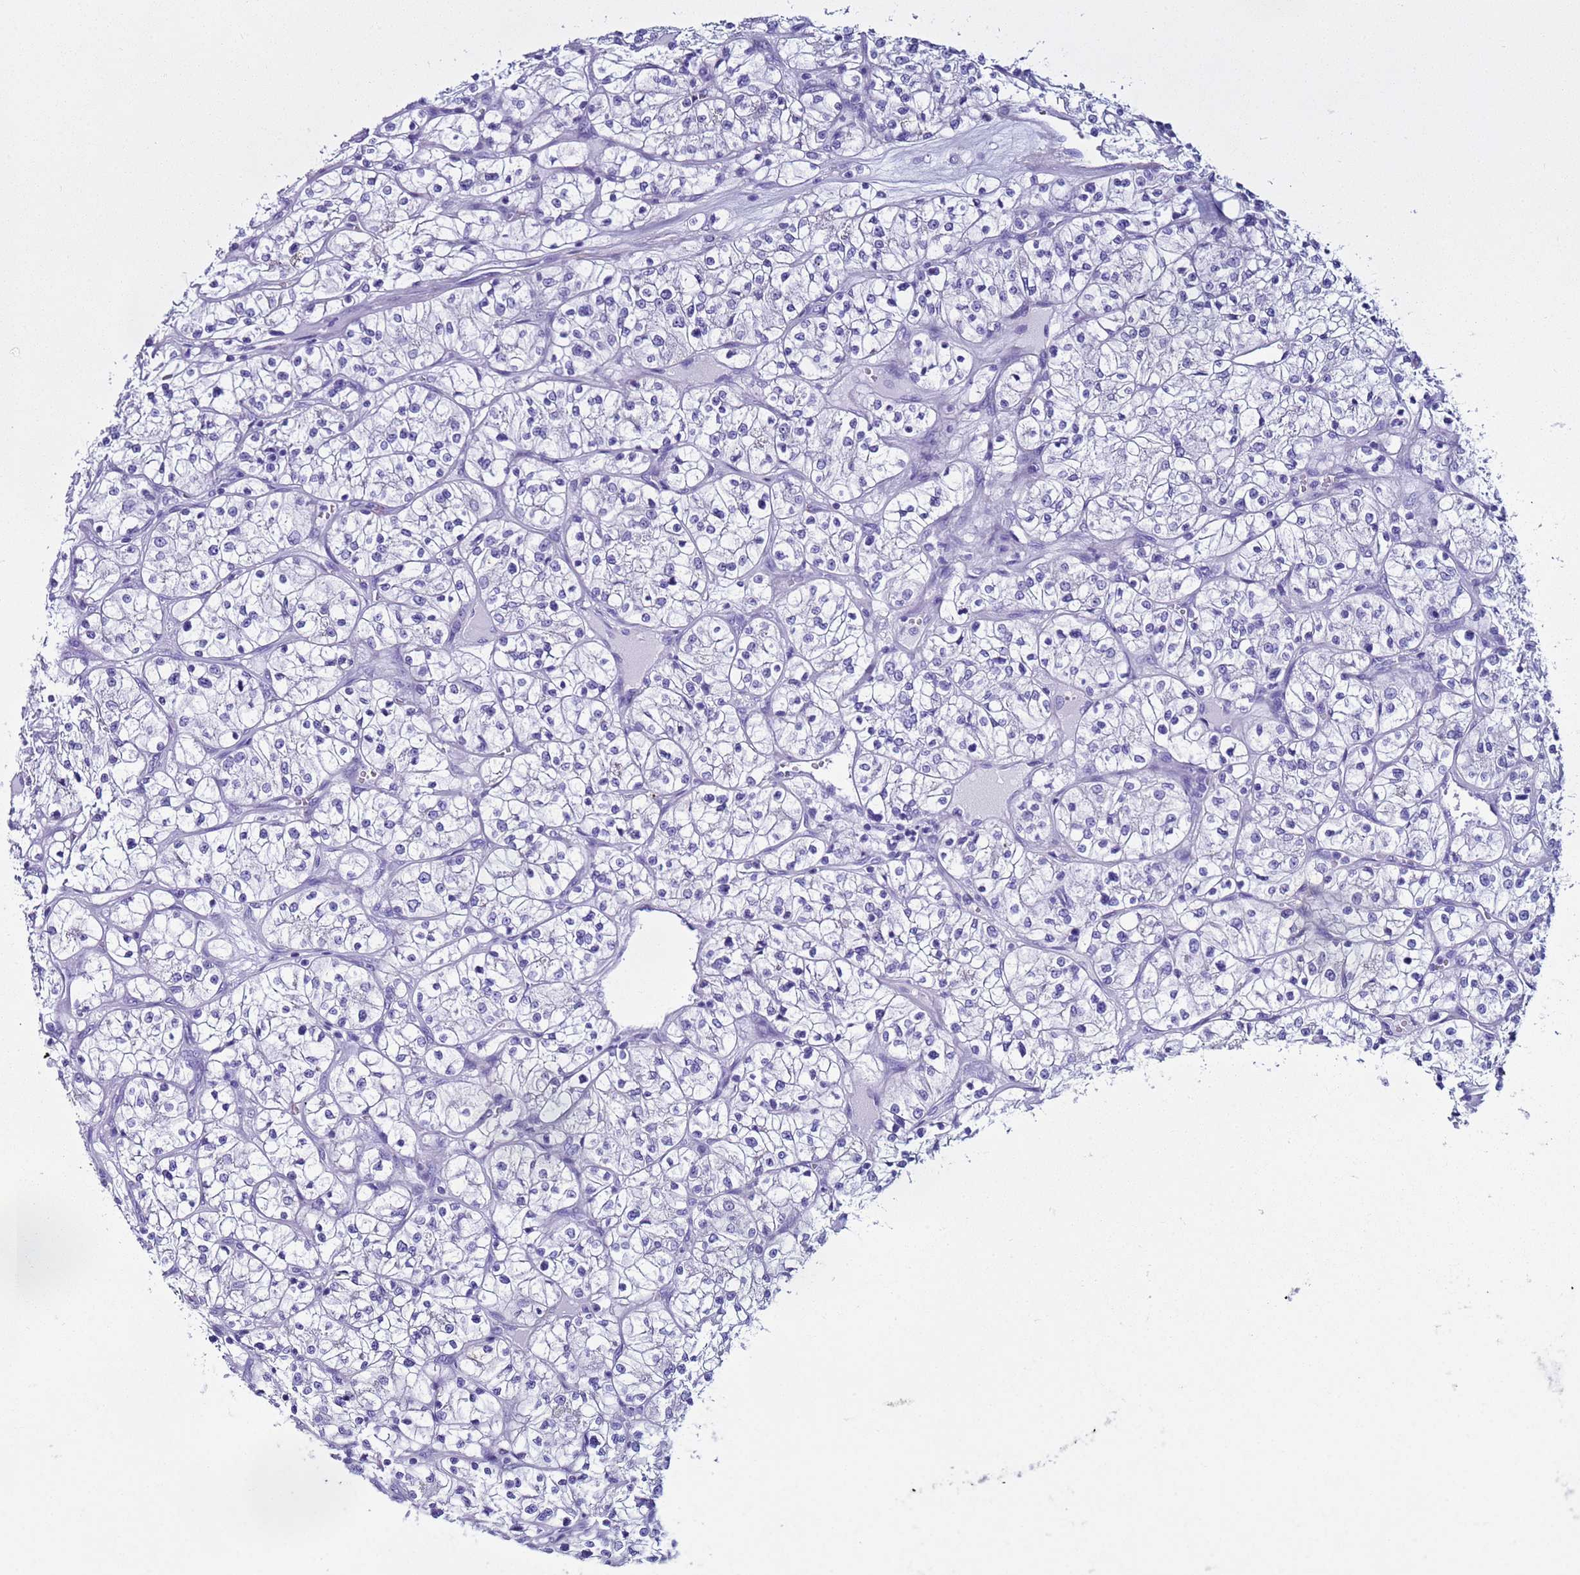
{"staining": {"intensity": "negative", "quantity": "none", "location": "none"}, "tissue": "renal cancer", "cell_type": "Tumor cells", "image_type": "cancer", "snomed": [{"axis": "morphology", "description": "Adenocarcinoma, NOS"}, {"axis": "topography", "description": "Kidney"}], "caption": "Tumor cells are negative for brown protein staining in renal cancer (adenocarcinoma).", "gene": "LCMT1", "patient": {"sex": "female", "age": 64}}